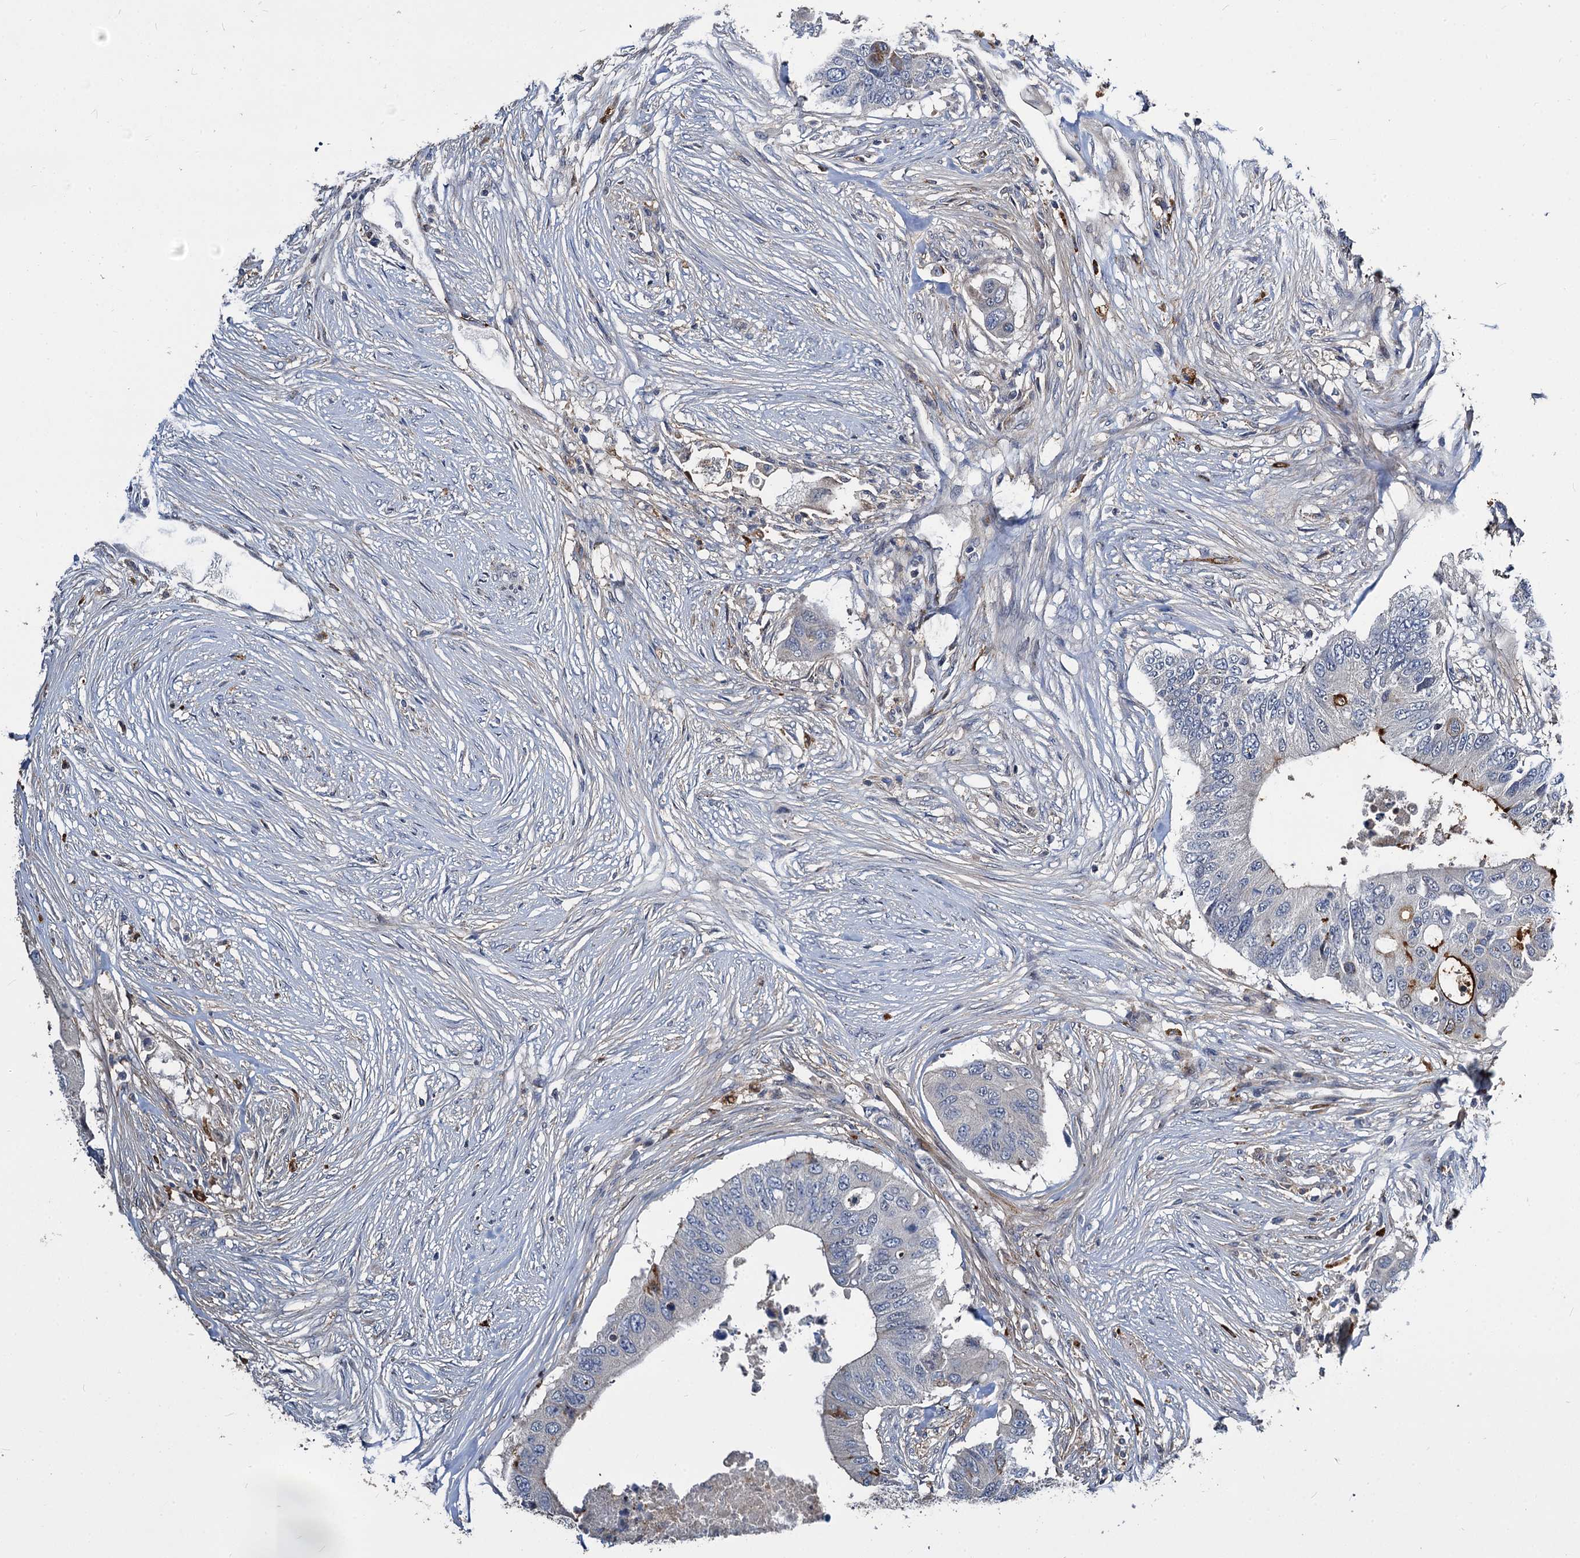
{"staining": {"intensity": "negative", "quantity": "none", "location": "none"}, "tissue": "colorectal cancer", "cell_type": "Tumor cells", "image_type": "cancer", "snomed": [{"axis": "morphology", "description": "Adenocarcinoma, NOS"}, {"axis": "topography", "description": "Colon"}], "caption": "Immunohistochemistry photomicrograph of neoplastic tissue: human colorectal adenocarcinoma stained with DAB (3,3'-diaminobenzidine) shows no significant protein expression in tumor cells.", "gene": "ATG101", "patient": {"sex": "male", "age": 71}}